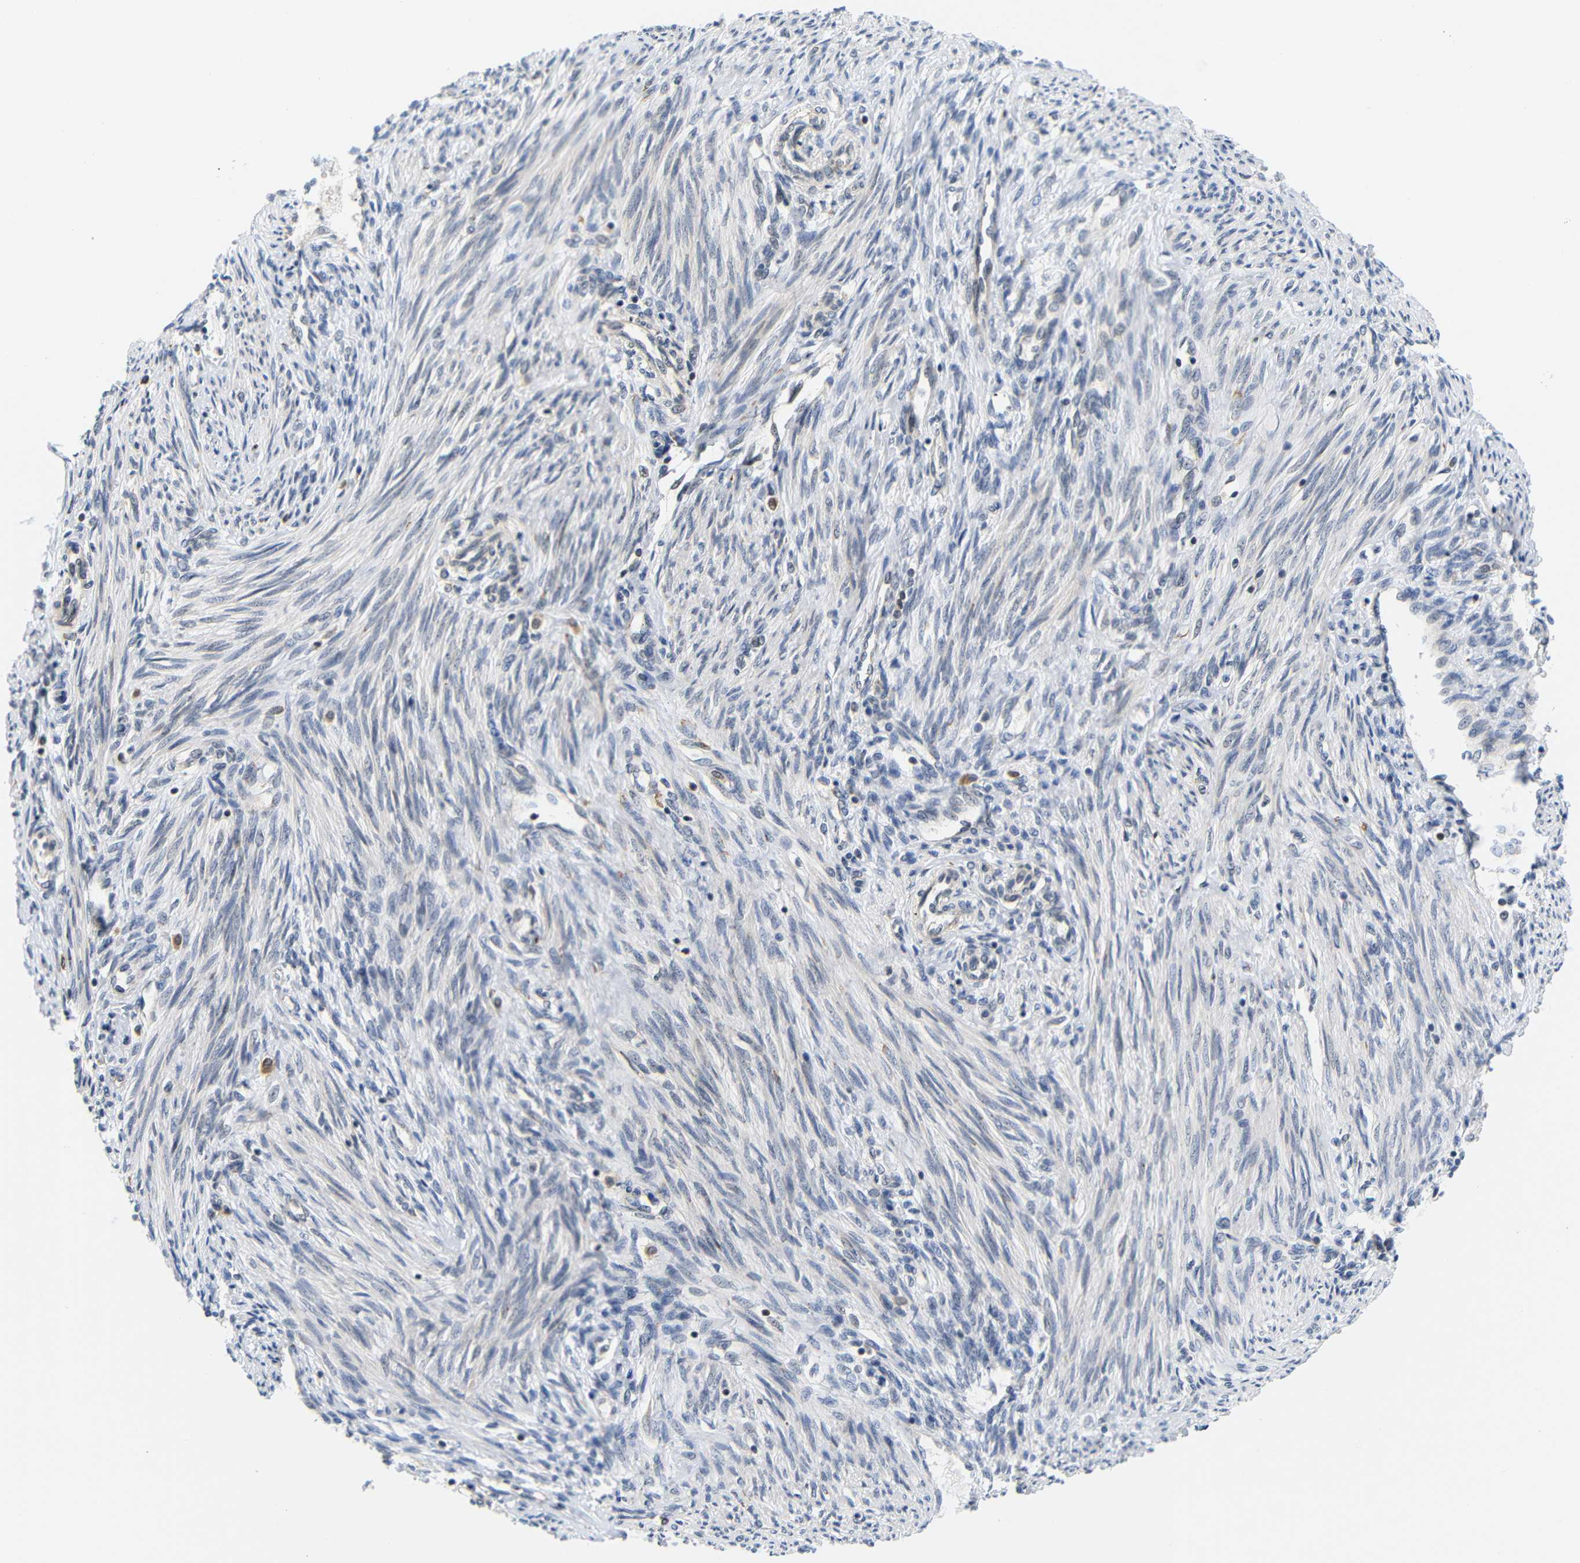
{"staining": {"intensity": "negative", "quantity": "none", "location": "none"}, "tissue": "endometrium", "cell_type": "Cells in endometrial stroma", "image_type": "normal", "snomed": [{"axis": "morphology", "description": "Normal tissue, NOS"}, {"axis": "topography", "description": "Endometrium"}], "caption": "DAB (3,3'-diaminobenzidine) immunohistochemical staining of unremarkable human endometrium displays no significant staining in cells in endometrial stroma.", "gene": "GJA5", "patient": {"sex": "female", "age": 42}}